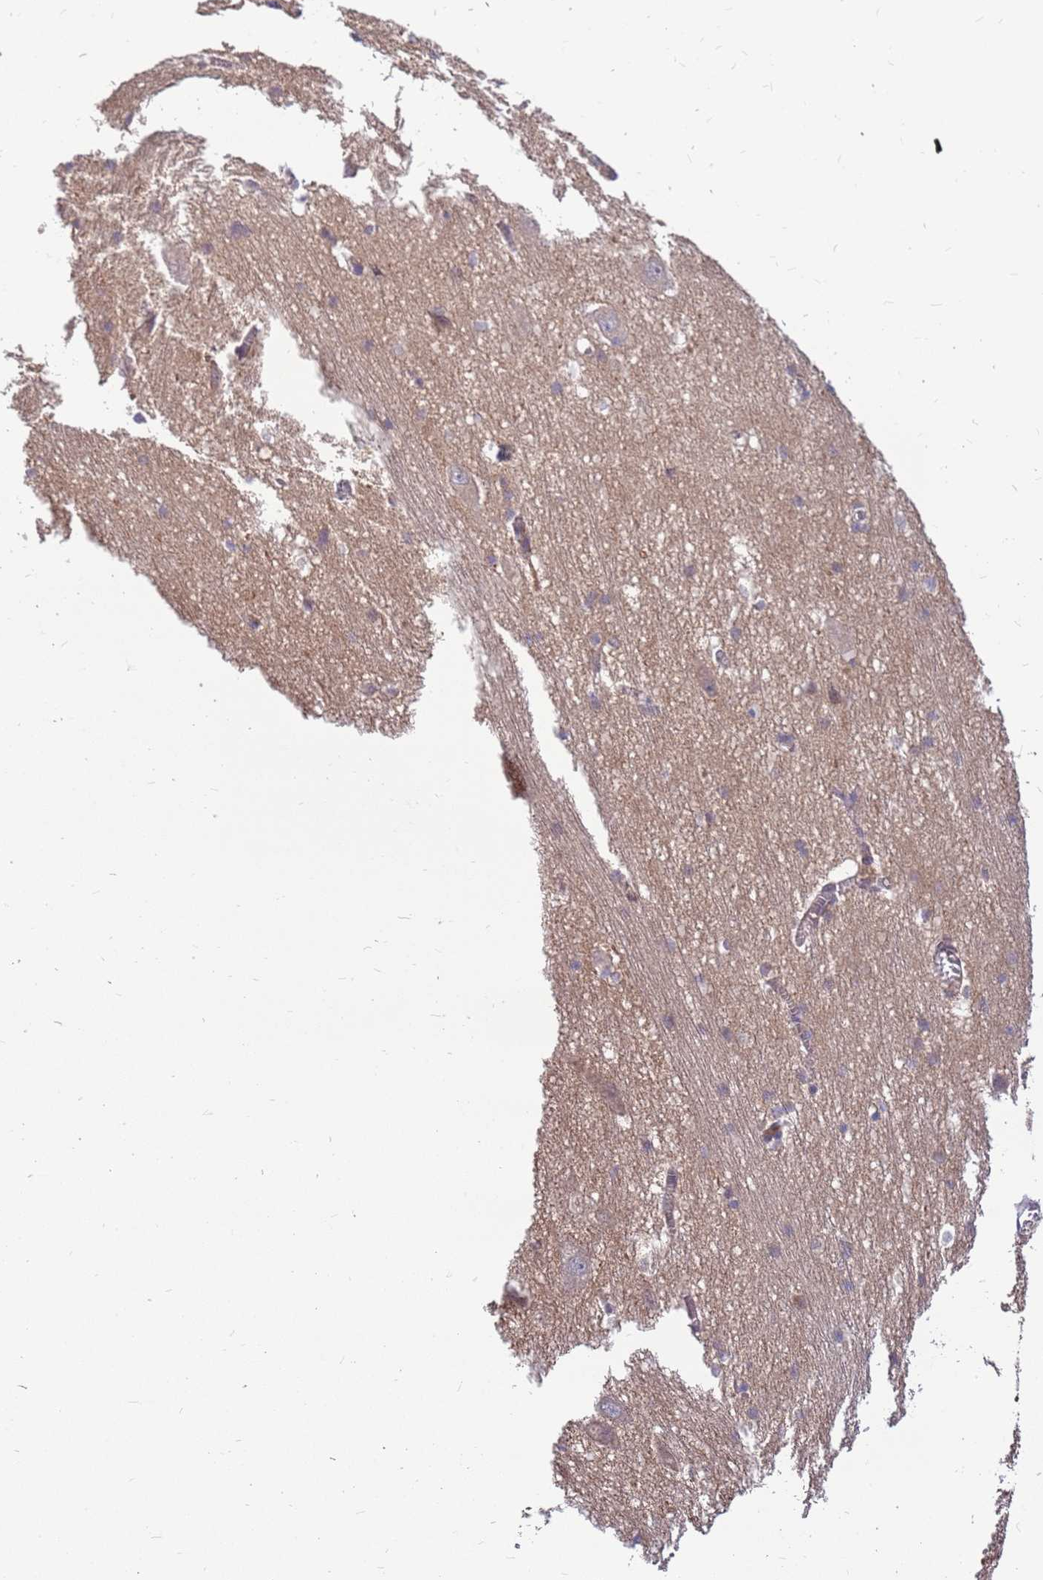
{"staining": {"intensity": "negative", "quantity": "none", "location": "none"}, "tissue": "caudate", "cell_type": "Glial cells", "image_type": "normal", "snomed": [{"axis": "morphology", "description": "Normal tissue, NOS"}, {"axis": "topography", "description": "Lateral ventricle wall"}], "caption": "Caudate was stained to show a protein in brown. There is no significant expression in glial cells.", "gene": "MVD", "patient": {"sex": "male", "age": 37}}